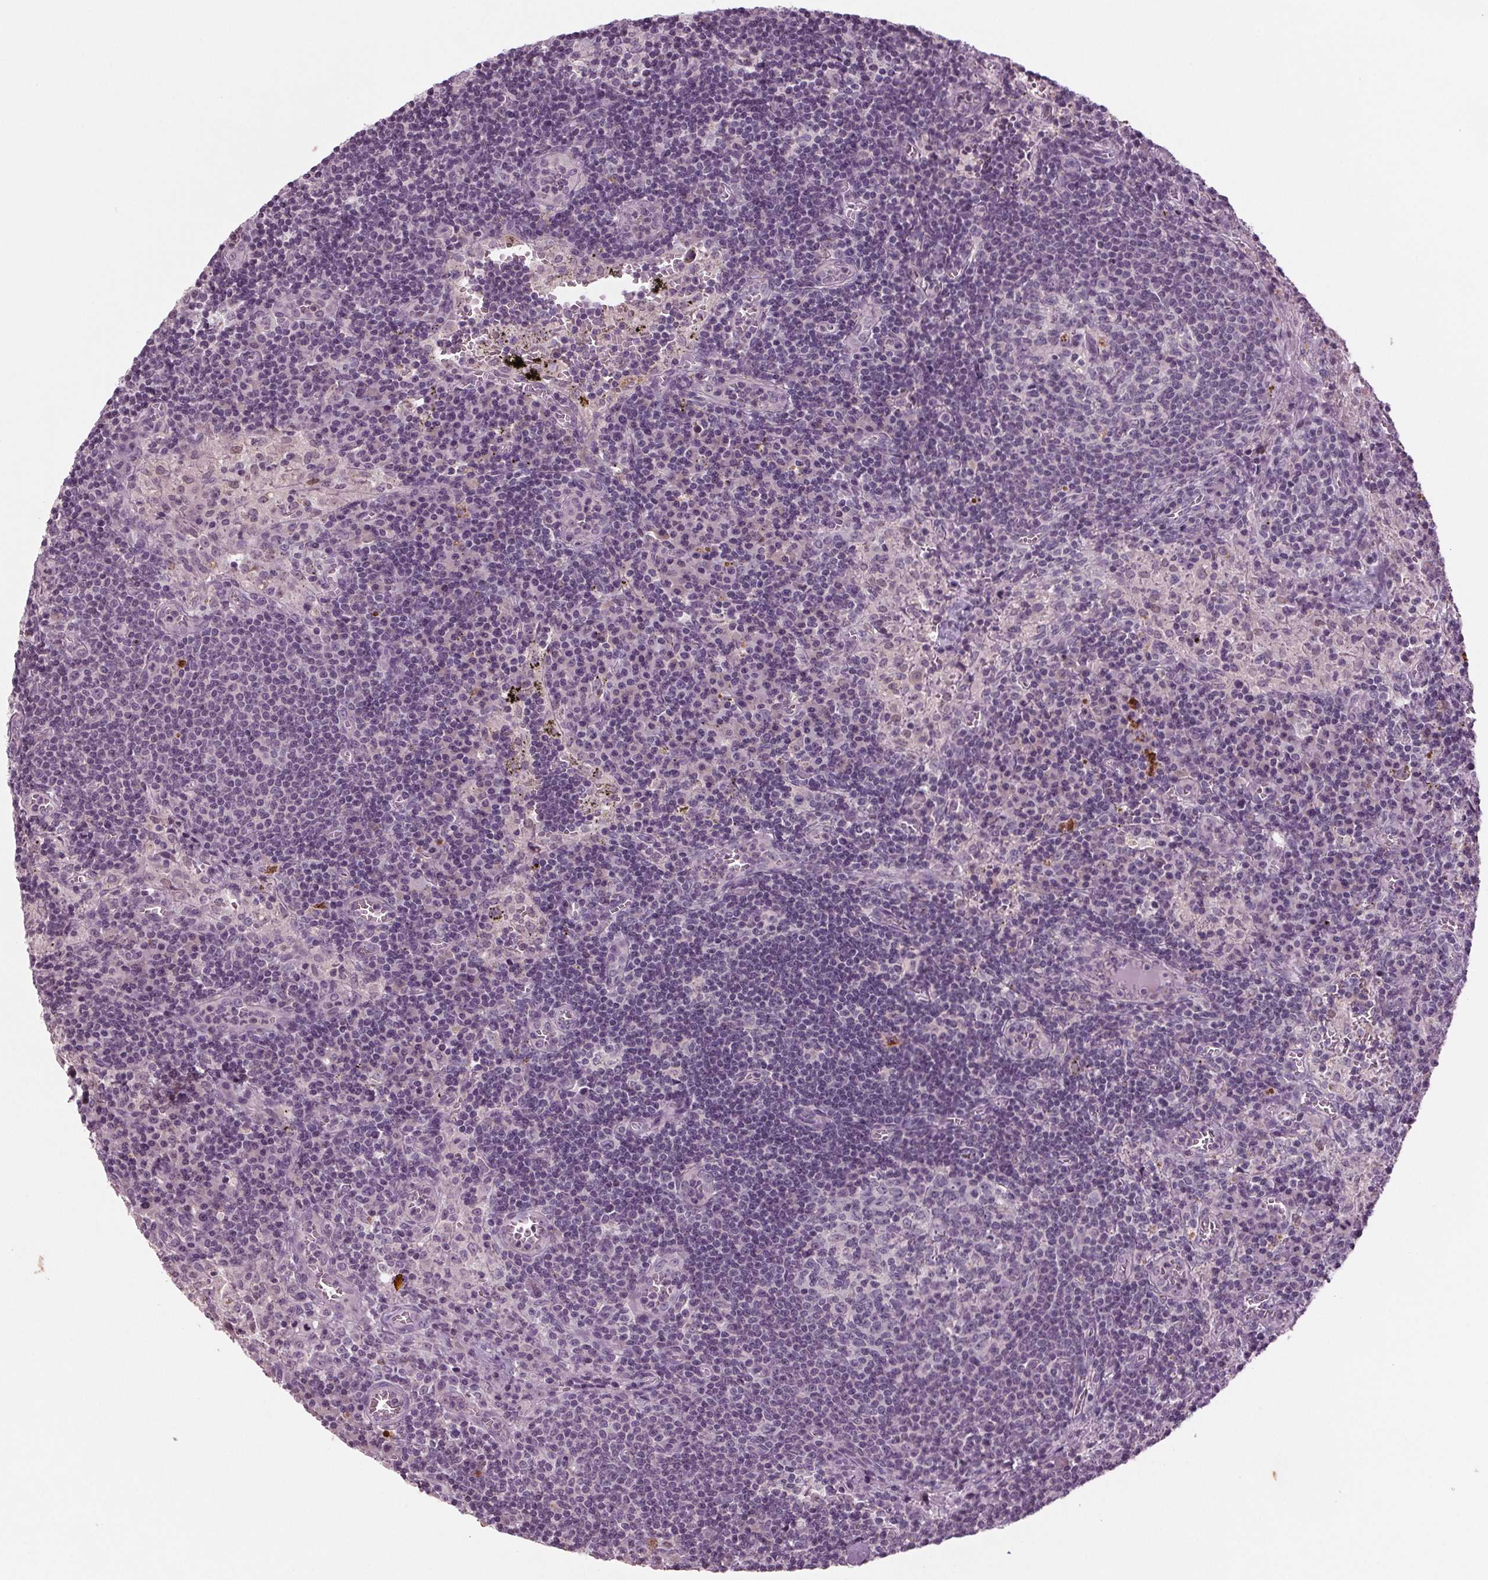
{"staining": {"intensity": "negative", "quantity": "none", "location": "none"}, "tissue": "lymph node", "cell_type": "Germinal center cells", "image_type": "normal", "snomed": [{"axis": "morphology", "description": "Normal tissue, NOS"}, {"axis": "topography", "description": "Lymph node"}], "caption": "Immunohistochemical staining of benign lymph node shows no significant staining in germinal center cells. (DAB IHC with hematoxylin counter stain).", "gene": "BHLHE22", "patient": {"sex": "male", "age": 62}}